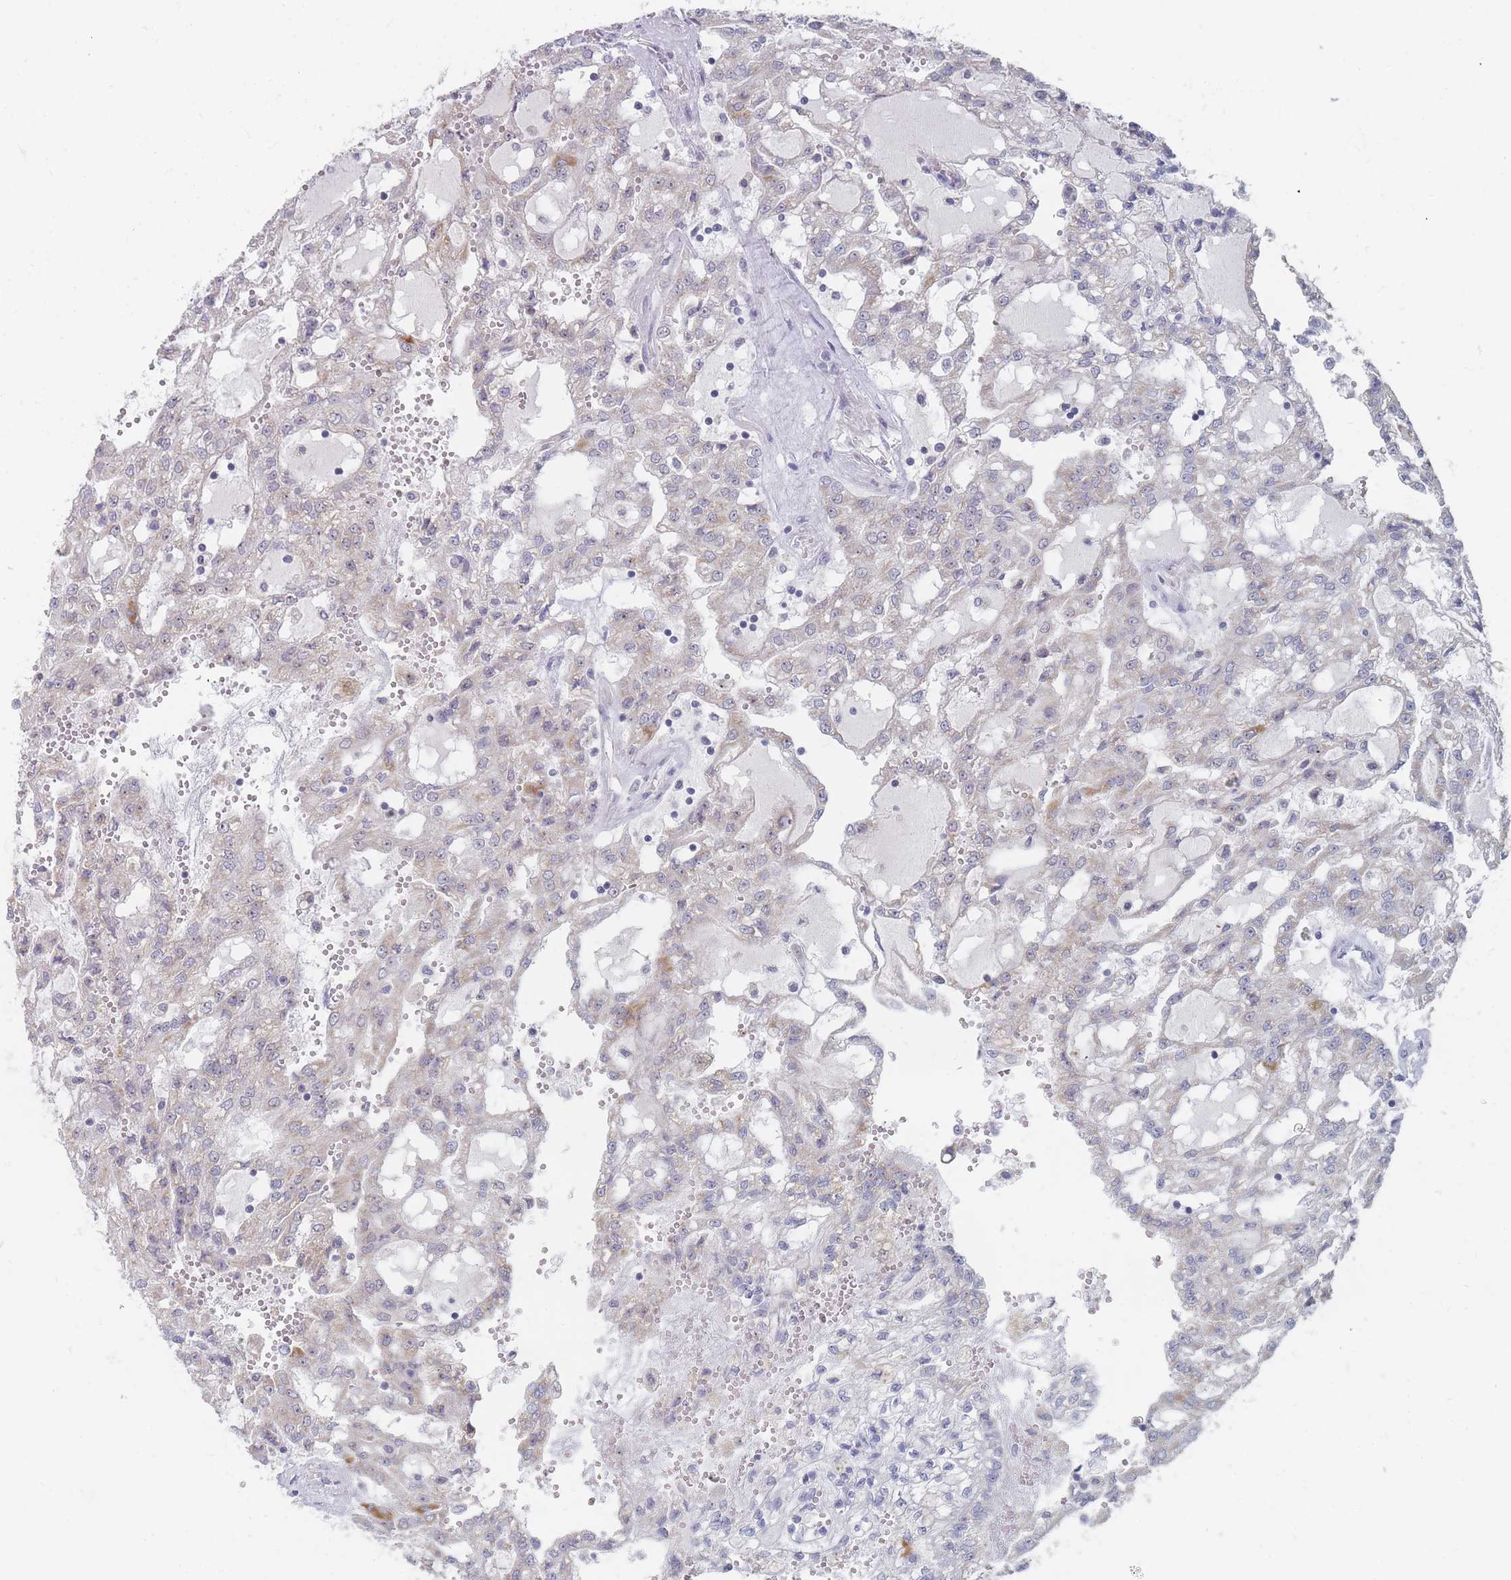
{"staining": {"intensity": "negative", "quantity": "none", "location": "none"}, "tissue": "renal cancer", "cell_type": "Tumor cells", "image_type": "cancer", "snomed": [{"axis": "morphology", "description": "Adenocarcinoma, NOS"}, {"axis": "topography", "description": "Kidney"}], "caption": "Photomicrograph shows no significant protein expression in tumor cells of renal cancer.", "gene": "RNF8", "patient": {"sex": "male", "age": 63}}